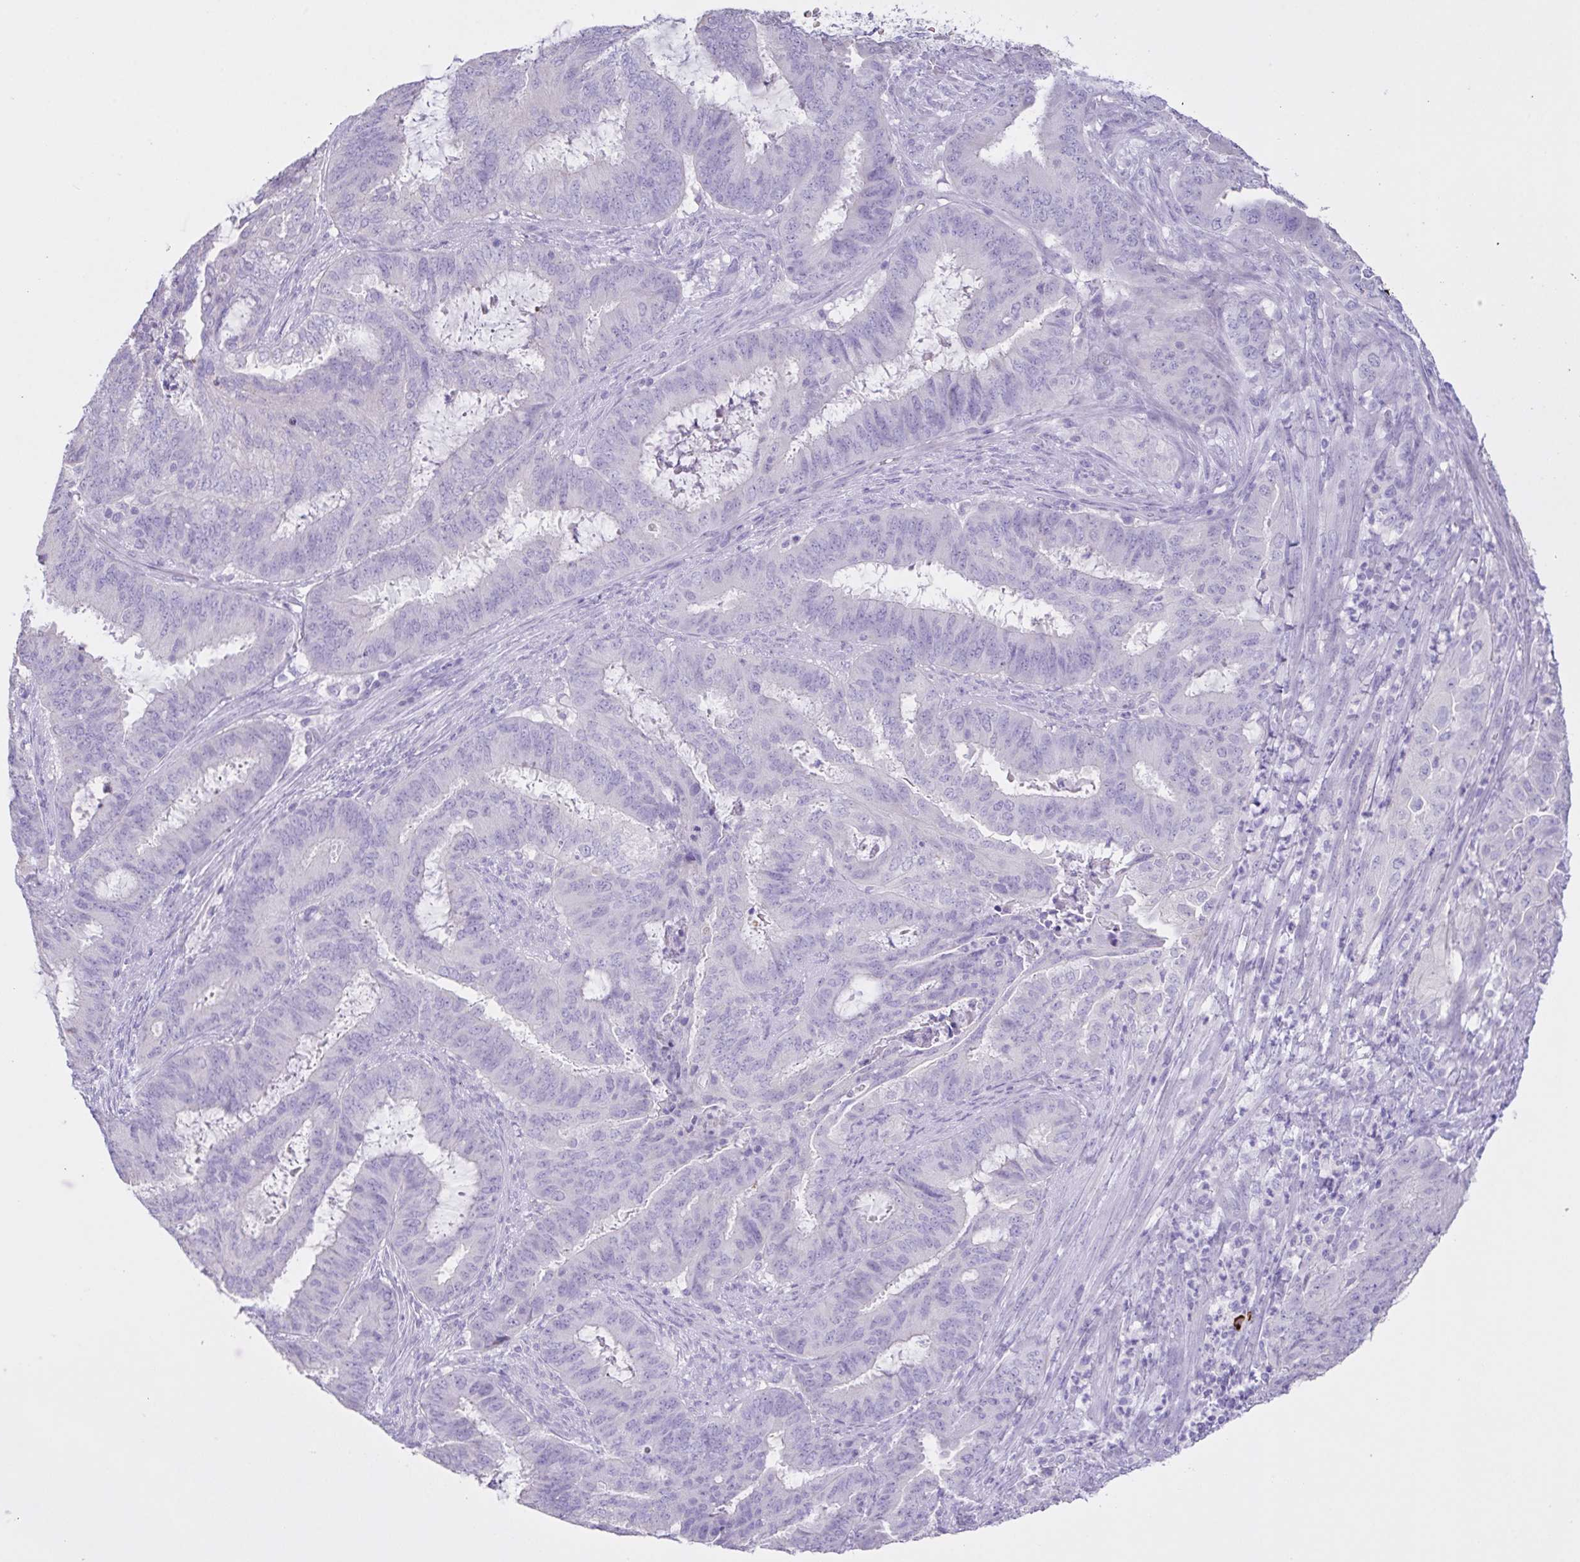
{"staining": {"intensity": "negative", "quantity": "none", "location": "none"}, "tissue": "endometrial cancer", "cell_type": "Tumor cells", "image_type": "cancer", "snomed": [{"axis": "morphology", "description": "Adenocarcinoma, NOS"}, {"axis": "topography", "description": "Endometrium"}], "caption": "IHC micrograph of neoplastic tissue: human endometrial adenocarcinoma stained with DAB (3,3'-diaminobenzidine) displays no significant protein positivity in tumor cells.", "gene": "CST11", "patient": {"sex": "female", "age": 51}}